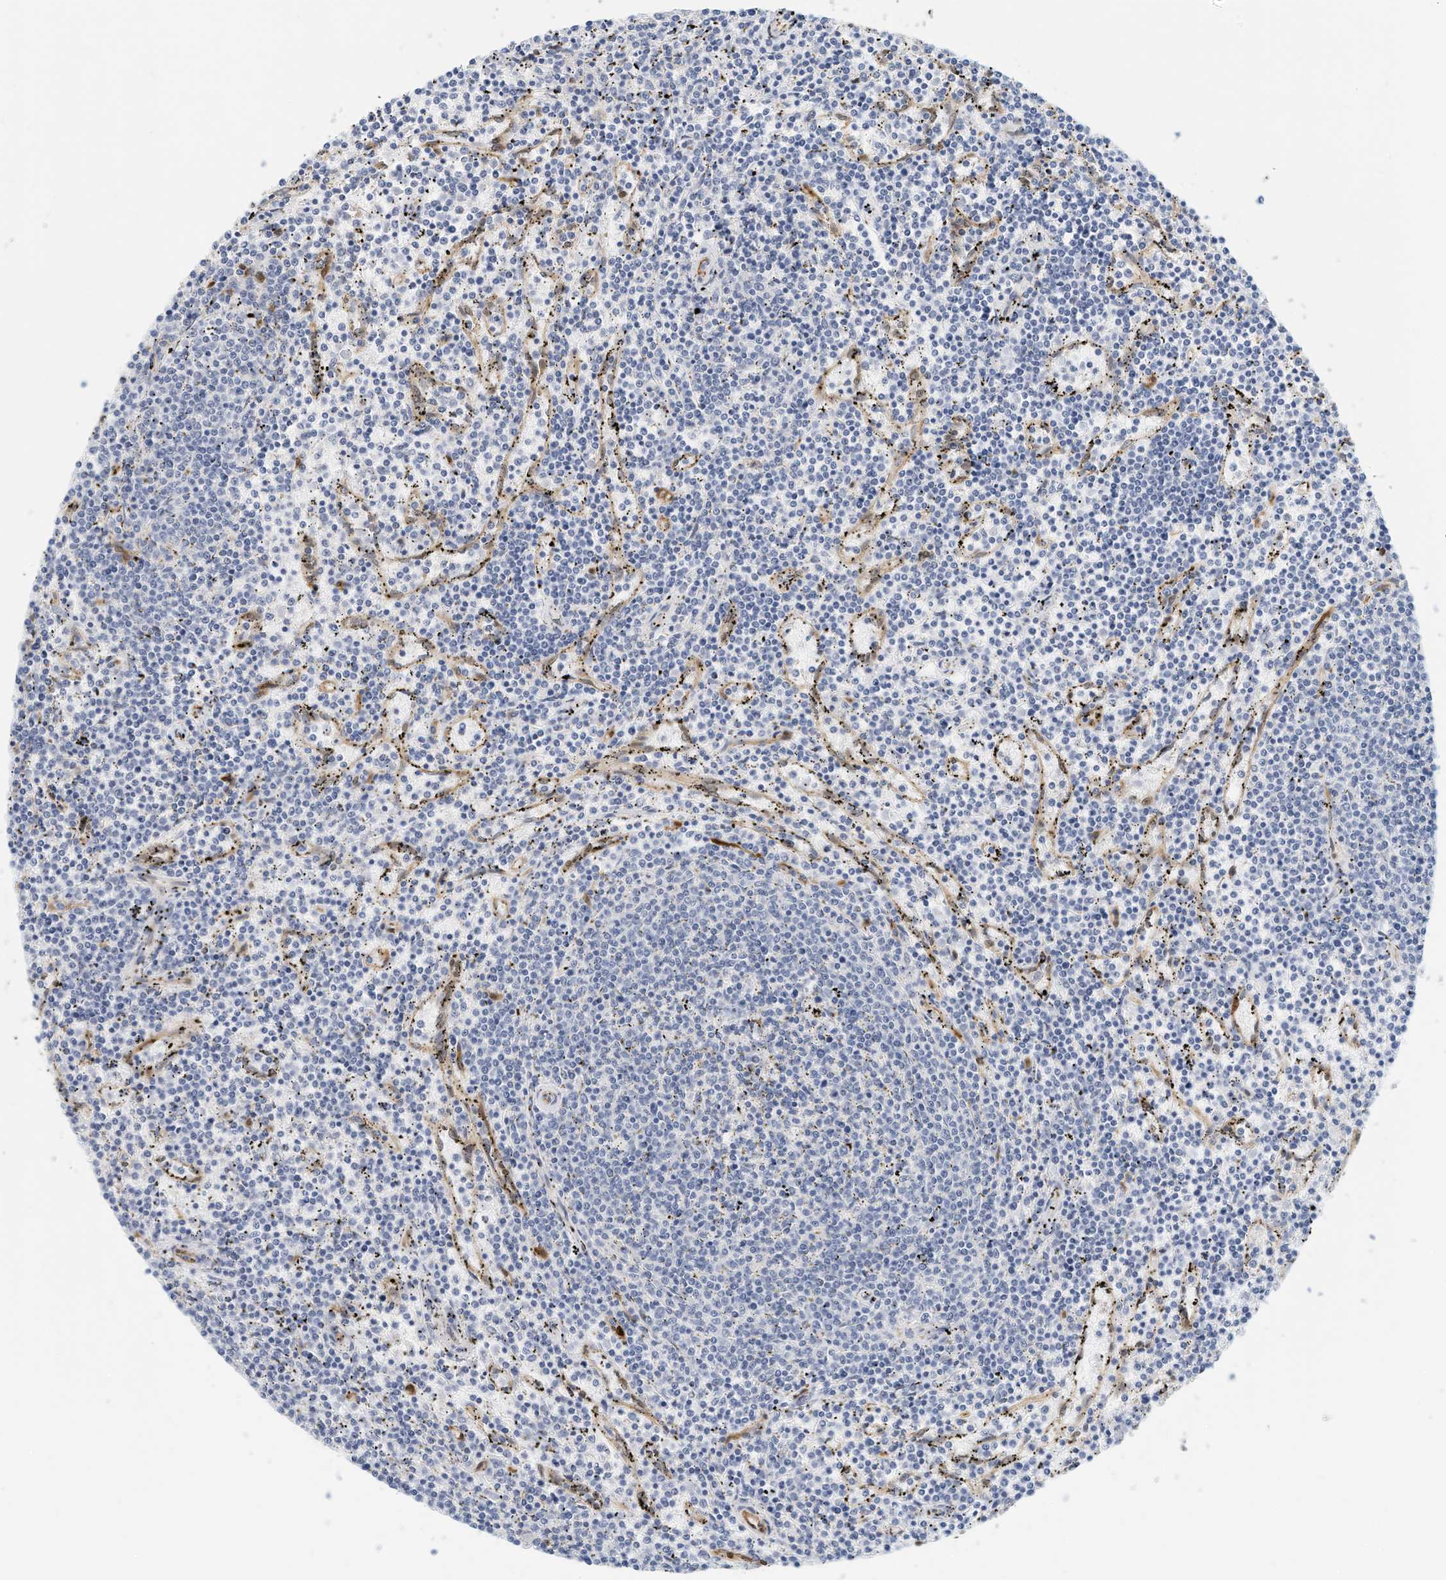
{"staining": {"intensity": "negative", "quantity": "none", "location": "none"}, "tissue": "lymphoma", "cell_type": "Tumor cells", "image_type": "cancer", "snomed": [{"axis": "morphology", "description": "Malignant lymphoma, non-Hodgkin's type, Low grade"}, {"axis": "topography", "description": "Spleen"}], "caption": "Tumor cells show no significant protein positivity in low-grade malignant lymphoma, non-Hodgkin's type.", "gene": "ARHGAP28", "patient": {"sex": "female", "age": 50}}